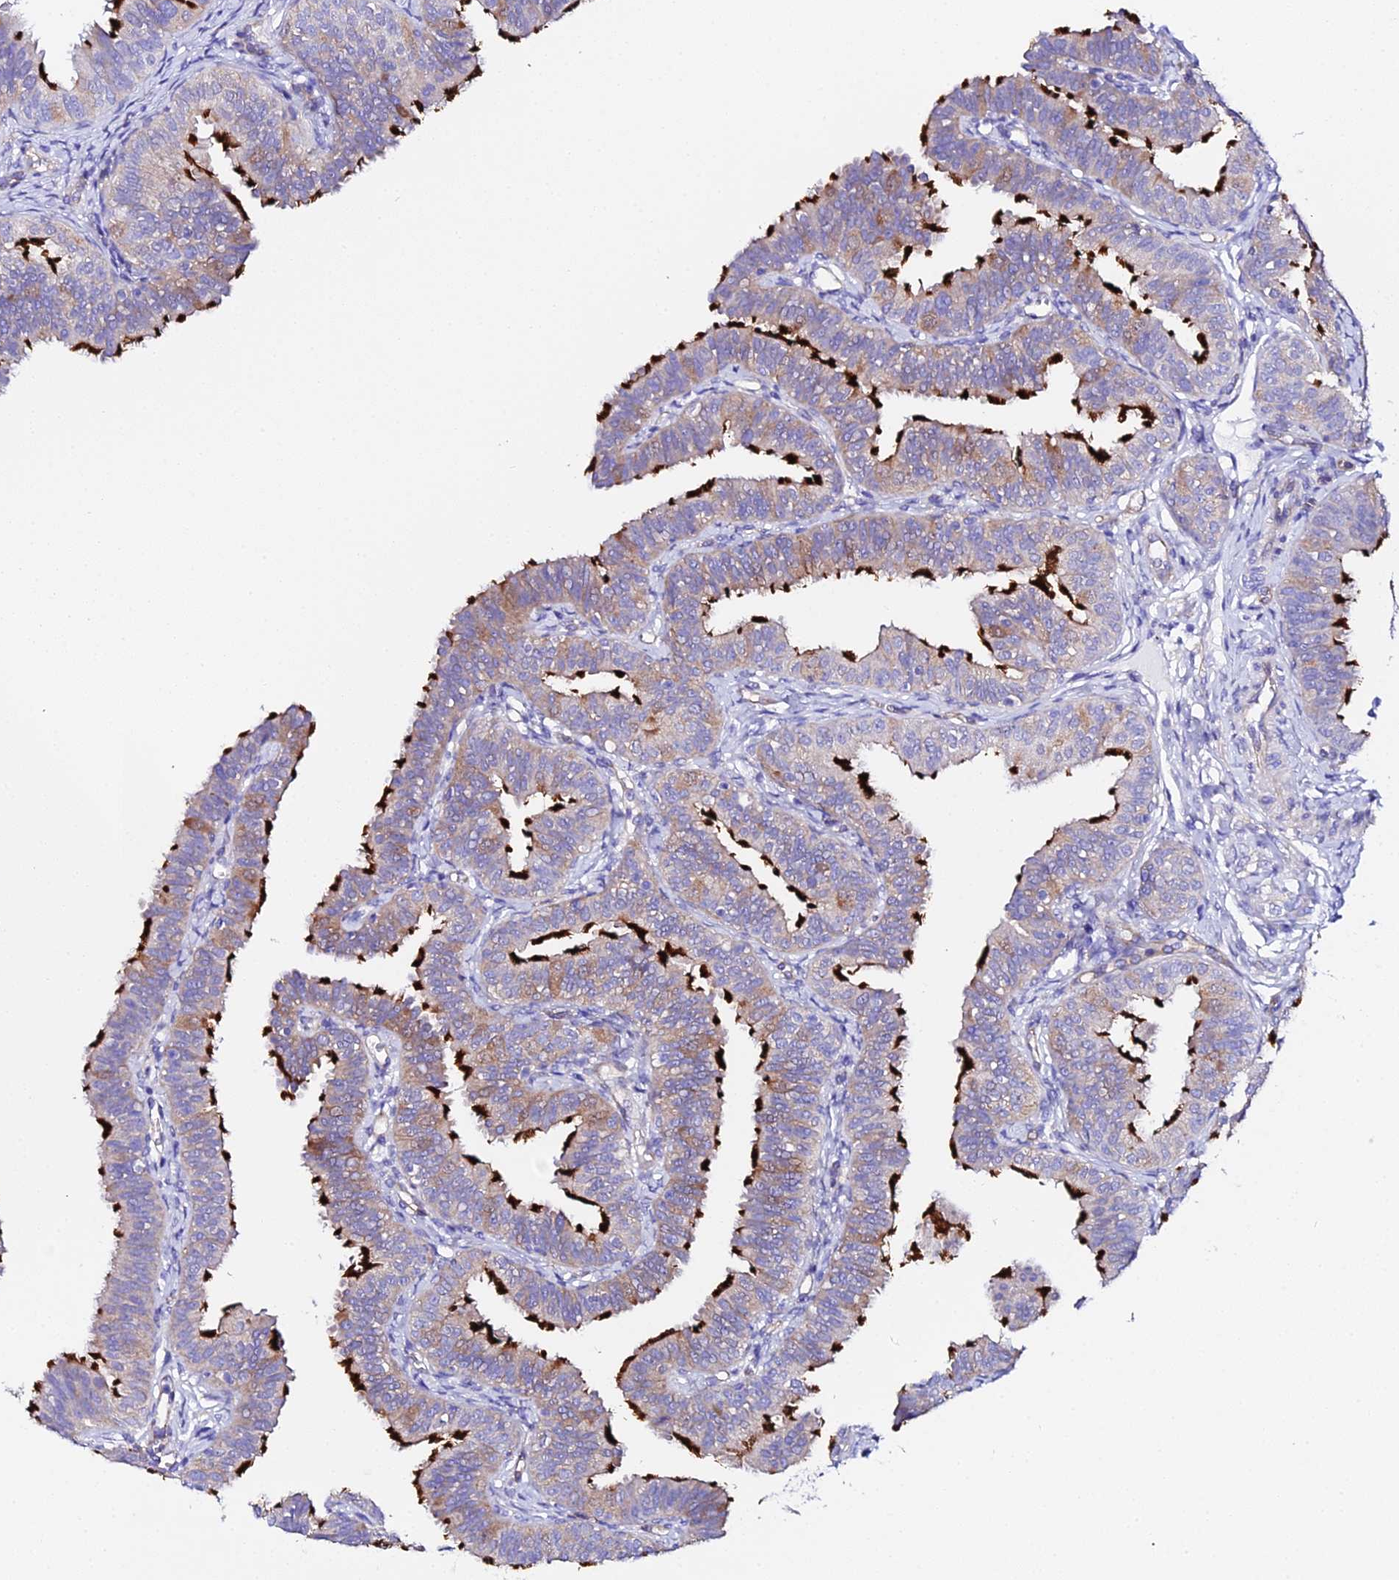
{"staining": {"intensity": "strong", "quantity": "<25%", "location": "cytoplasmic/membranous"}, "tissue": "fallopian tube", "cell_type": "Glandular cells", "image_type": "normal", "snomed": [{"axis": "morphology", "description": "Normal tissue, NOS"}, {"axis": "topography", "description": "Fallopian tube"}], "caption": "Immunohistochemical staining of unremarkable fallopian tube exhibits <25% levels of strong cytoplasmic/membranous protein positivity in approximately <25% of glandular cells.", "gene": "CFAP45", "patient": {"sex": "female", "age": 35}}